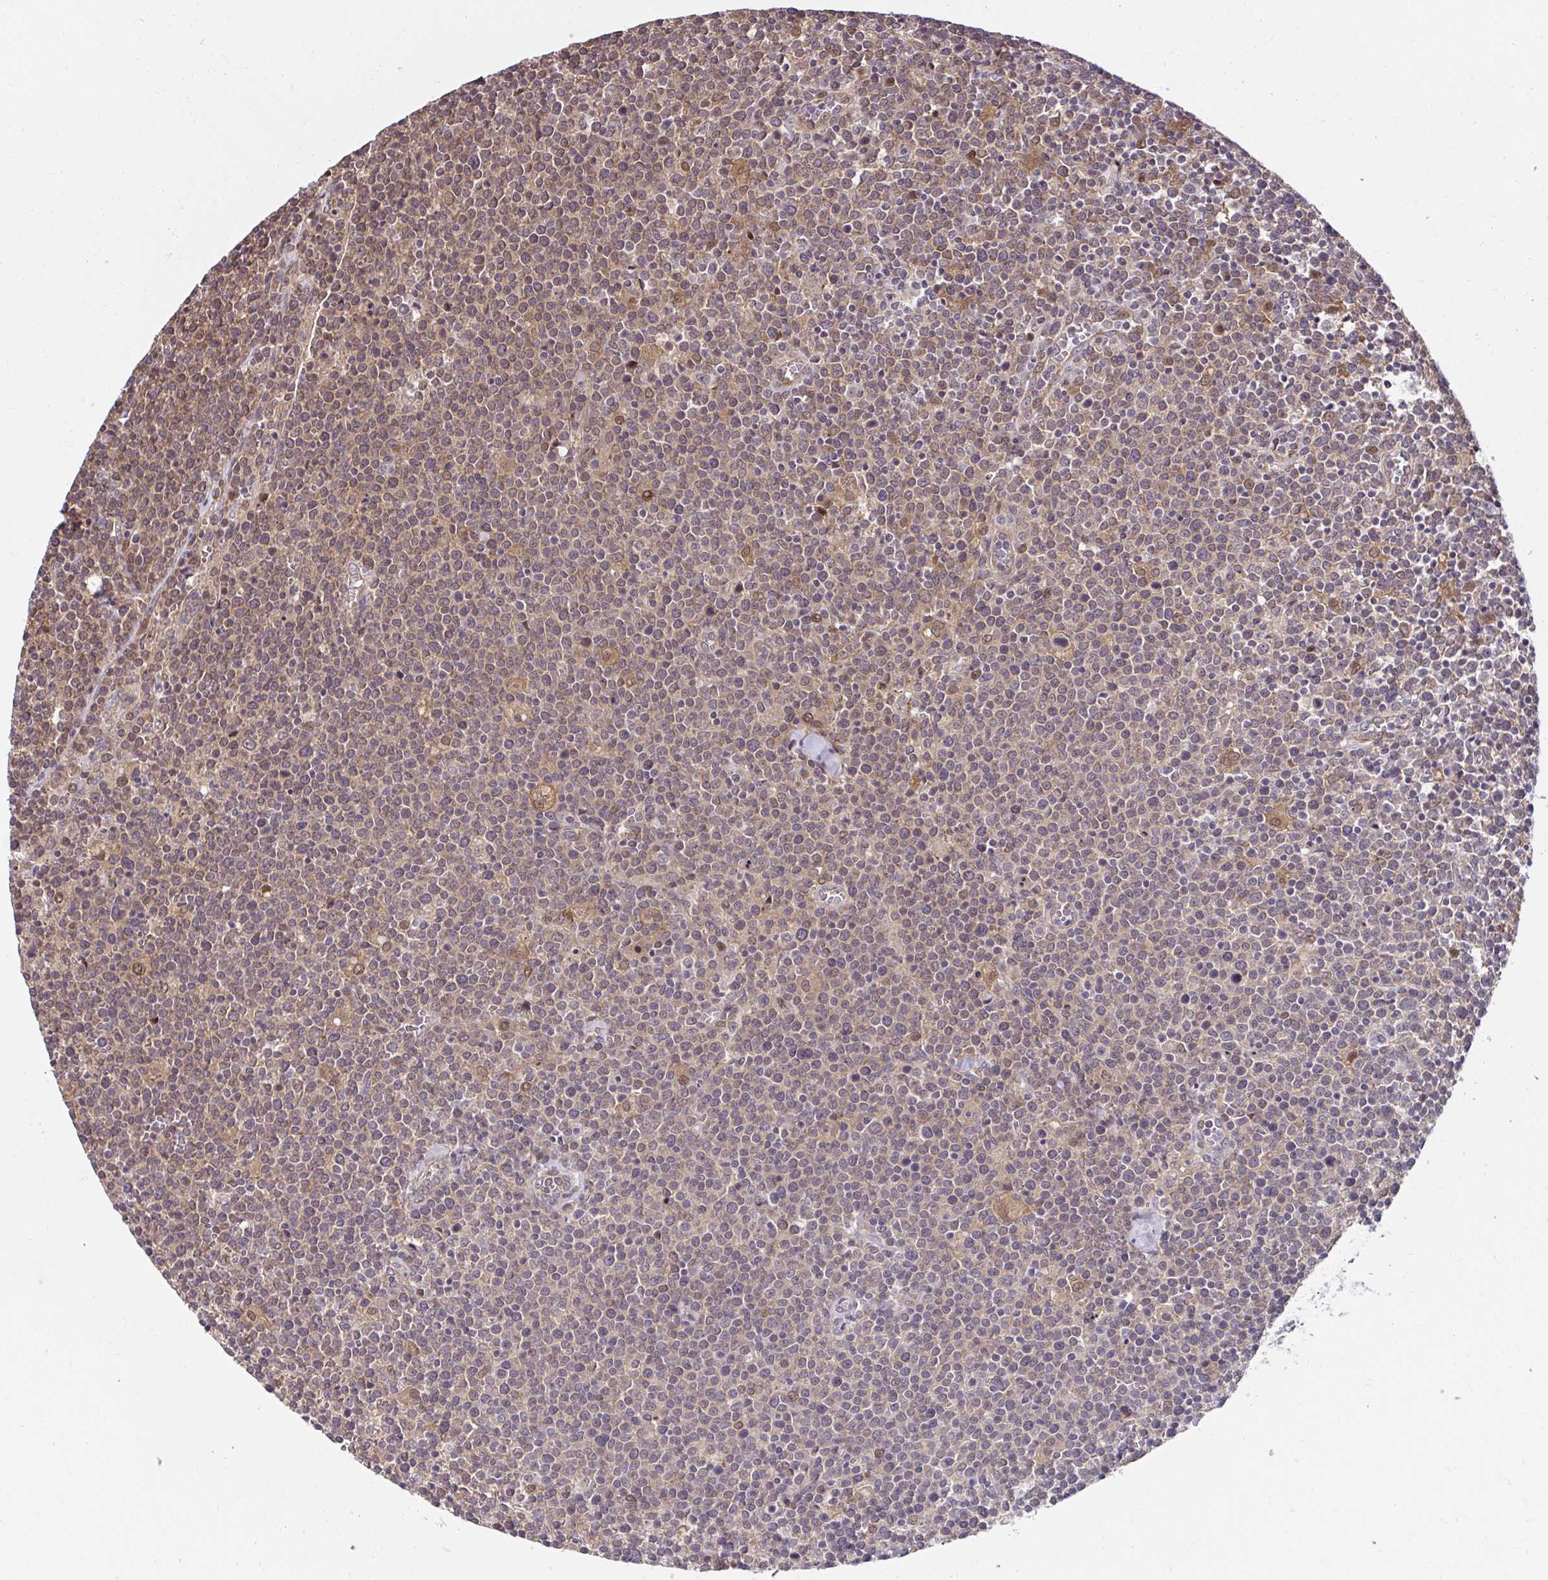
{"staining": {"intensity": "weak", "quantity": "25%-75%", "location": "cytoplasmic/membranous,nuclear"}, "tissue": "lymphoma", "cell_type": "Tumor cells", "image_type": "cancer", "snomed": [{"axis": "morphology", "description": "Malignant lymphoma, non-Hodgkin's type, High grade"}, {"axis": "topography", "description": "Lymph node"}], "caption": "Brown immunohistochemical staining in malignant lymphoma, non-Hodgkin's type (high-grade) shows weak cytoplasmic/membranous and nuclear staining in approximately 25%-75% of tumor cells.", "gene": "RDH14", "patient": {"sex": "male", "age": 61}}